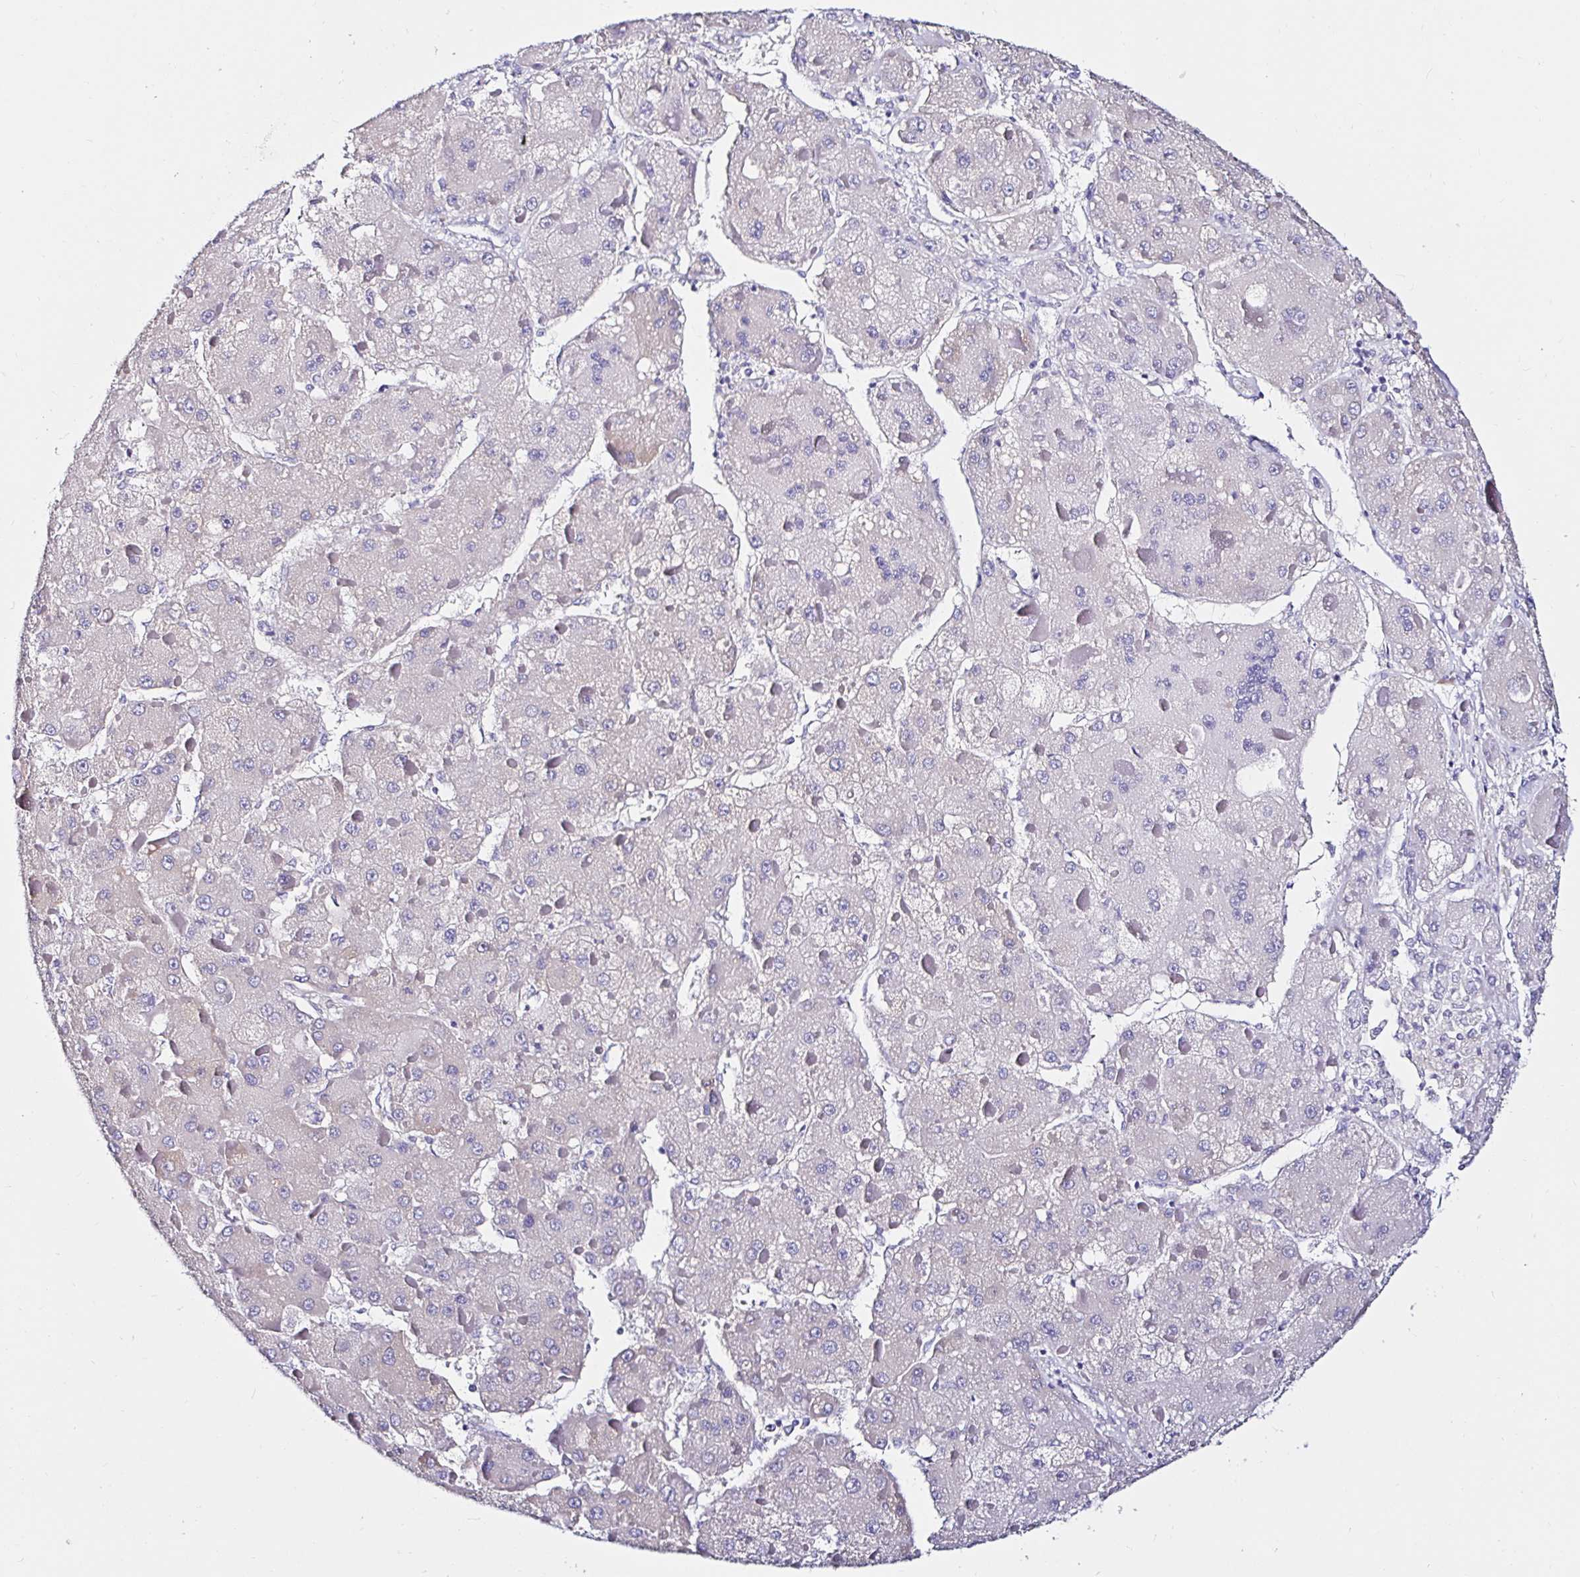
{"staining": {"intensity": "negative", "quantity": "none", "location": "none"}, "tissue": "liver cancer", "cell_type": "Tumor cells", "image_type": "cancer", "snomed": [{"axis": "morphology", "description": "Carcinoma, Hepatocellular, NOS"}, {"axis": "topography", "description": "Liver"}], "caption": "The immunohistochemistry (IHC) micrograph has no significant positivity in tumor cells of liver cancer (hepatocellular carcinoma) tissue. (DAB immunohistochemistry with hematoxylin counter stain).", "gene": "VSIG2", "patient": {"sex": "female", "age": 73}}